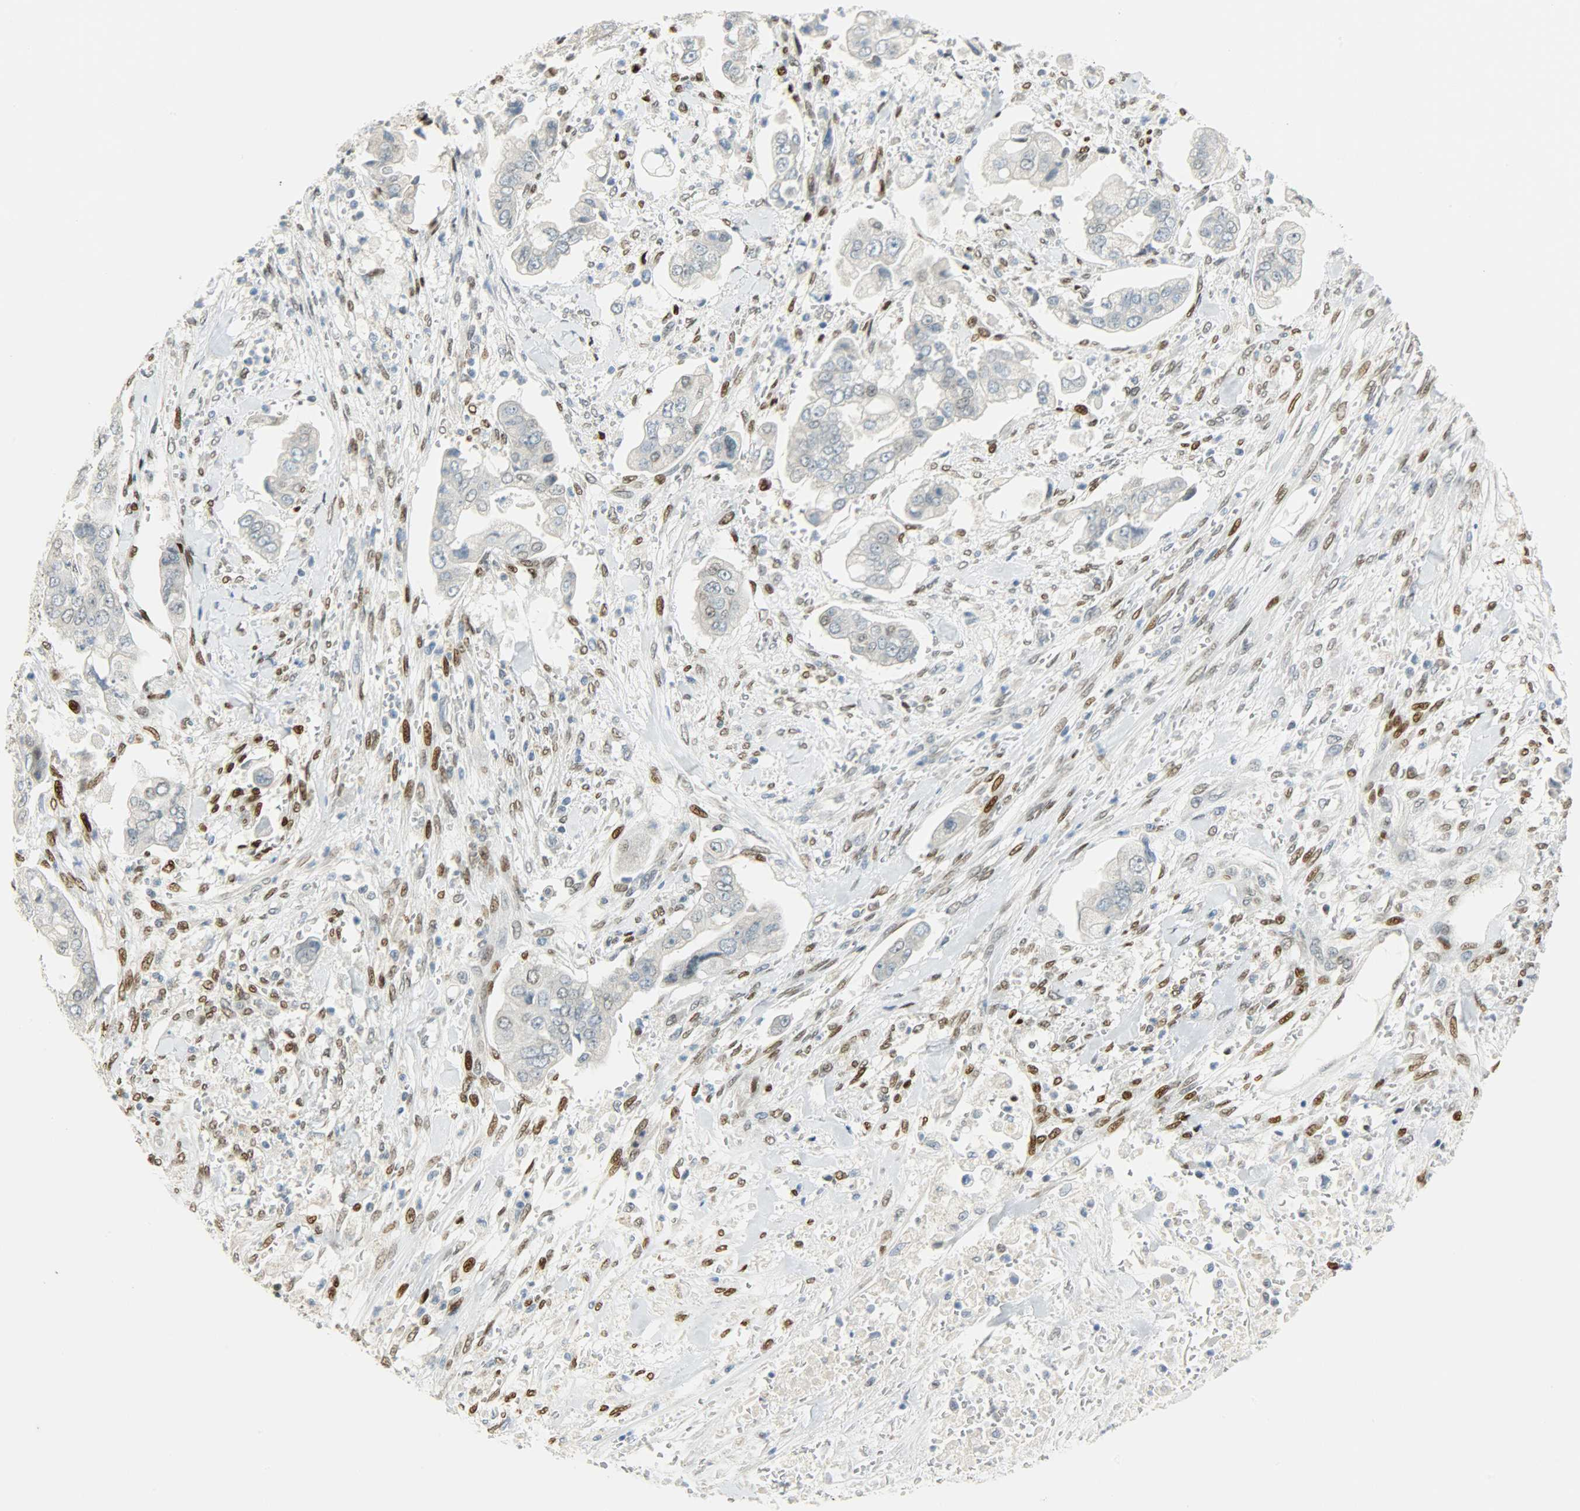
{"staining": {"intensity": "weak", "quantity": "<25%", "location": "nuclear"}, "tissue": "stomach cancer", "cell_type": "Tumor cells", "image_type": "cancer", "snomed": [{"axis": "morphology", "description": "Adenocarcinoma, NOS"}, {"axis": "topography", "description": "Stomach"}], "caption": "There is no significant staining in tumor cells of stomach cancer.", "gene": "JUNB", "patient": {"sex": "male", "age": 62}}